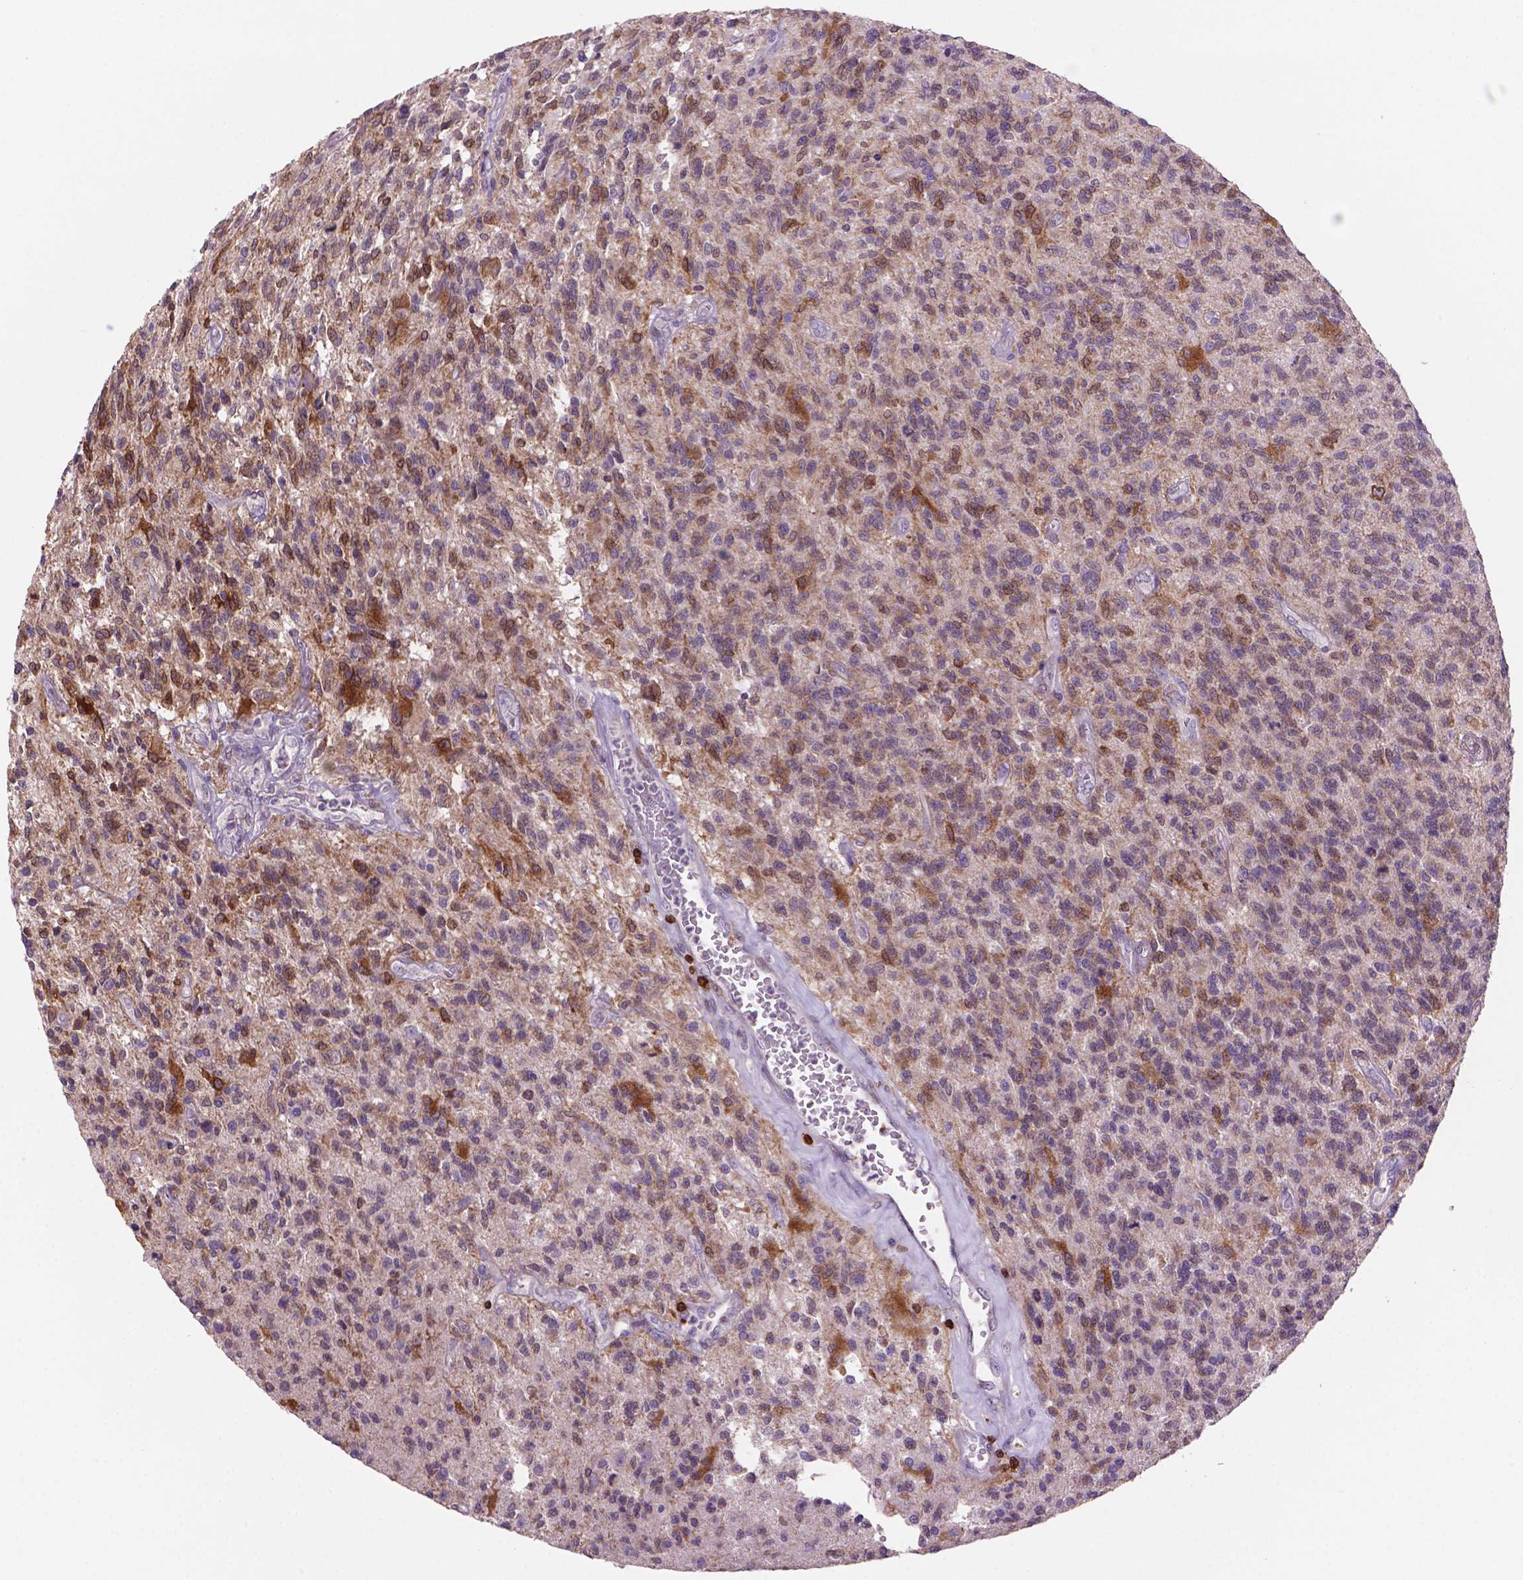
{"staining": {"intensity": "weak", "quantity": "25%-75%", "location": "cytoplasmic/membranous"}, "tissue": "glioma", "cell_type": "Tumor cells", "image_type": "cancer", "snomed": [{"axis": "morphology", "description": "Glioma, malignant, High grade"}, {"axis": "topography", "description": "Brain"}], "caption": "Immunohistochemical staining of human malignant glioma (high-grade) demonstrates weak cytoplasmic/membranous protein staining in about 25%-75% of tumor cells.", "gene": "BCL2", "patient": {"sex": "male", "age": 56}}